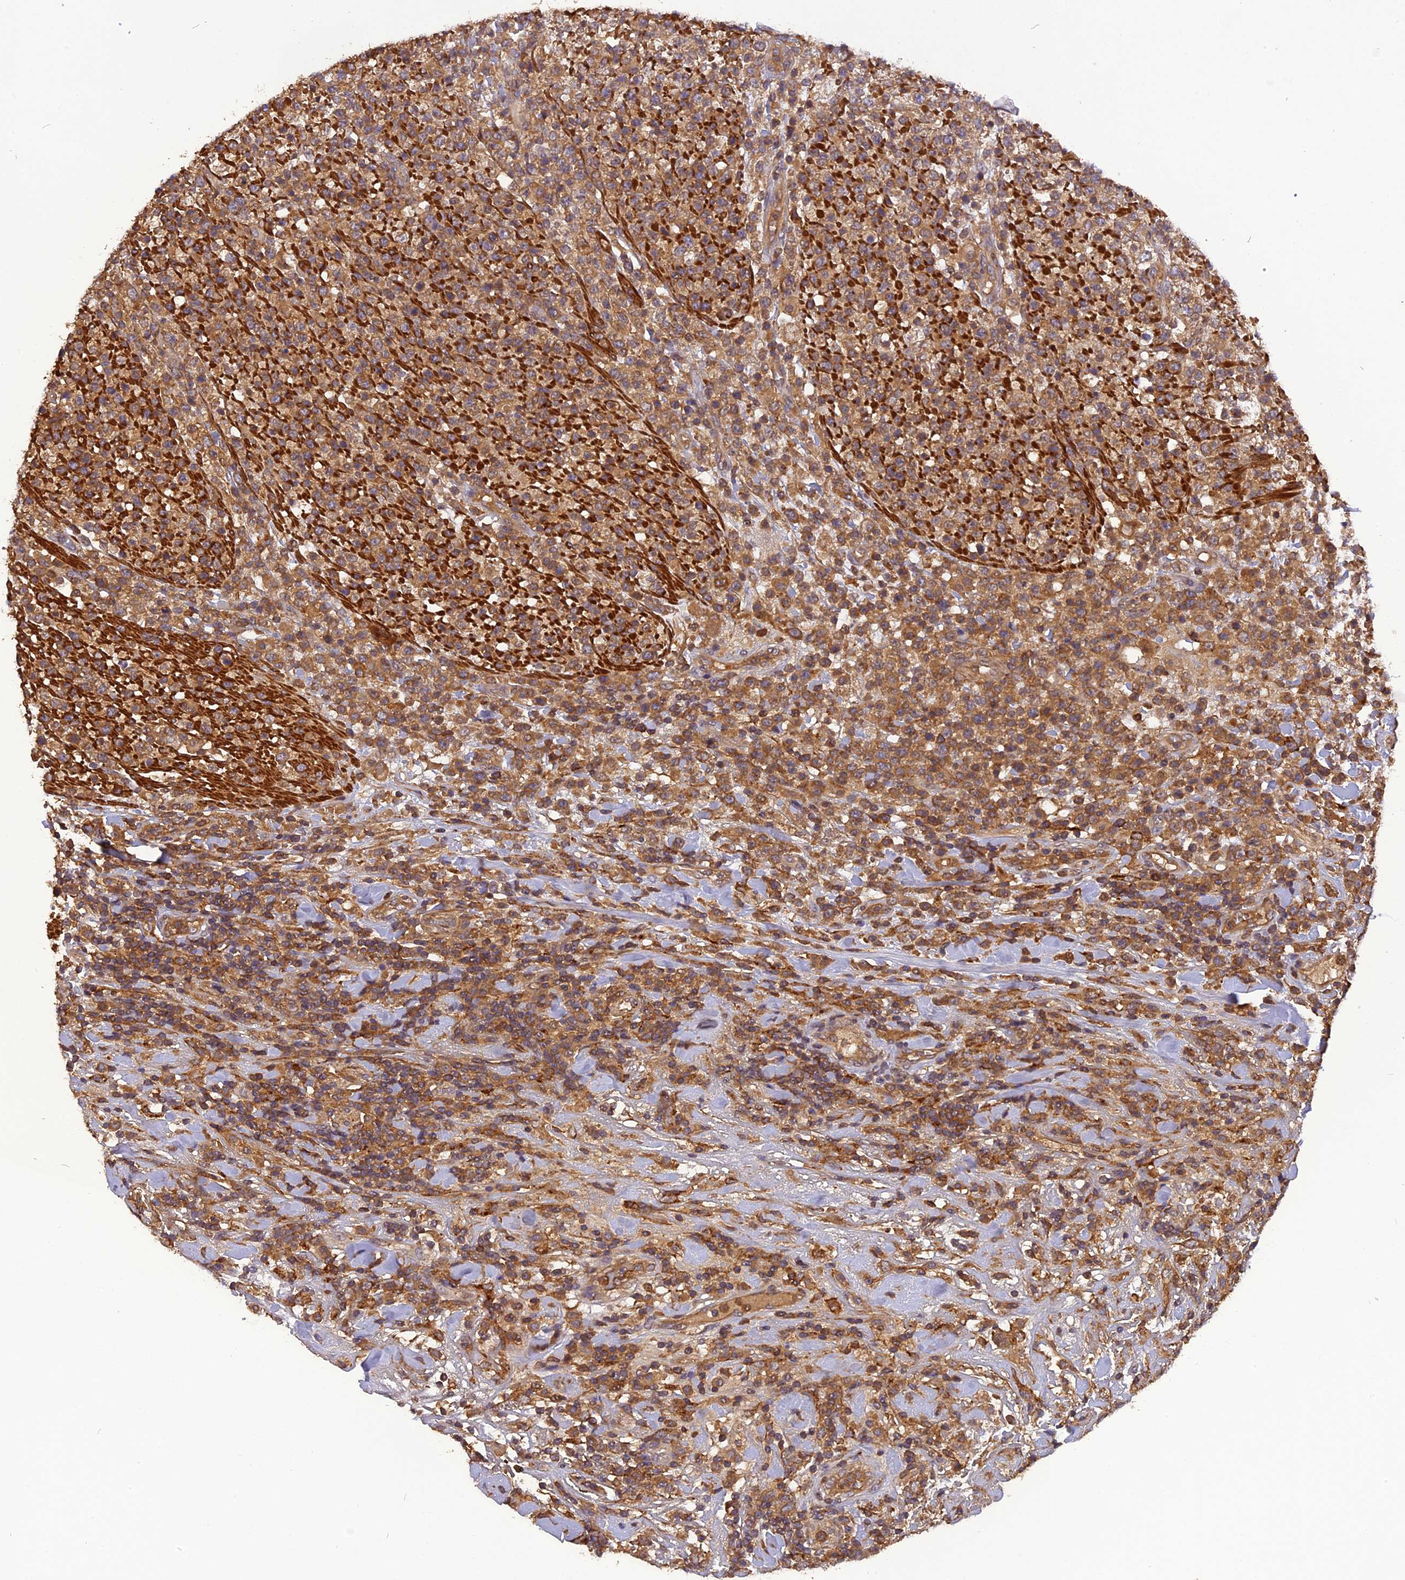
{"staining": {"intensity": "moderate", "quantity": ">75%", "location": "cytoplasmic/membranous"}, "tissue": "lymphoma", "cell_type": "Tumor cells", "image_type": "cancer", "snomed": [{"axis": "morphology", "description": "Malignant lymphoma, non-Hodgkin's type, High grade"}, {"axis": "topography", "description": "Colon"}], "caption": "Lymphoma stained for a protein shows moderate cytoplasmic/membranous positivity in tumor cells.", "gene": "STOML1", "patient": {"sex": "female", "age": 53}}